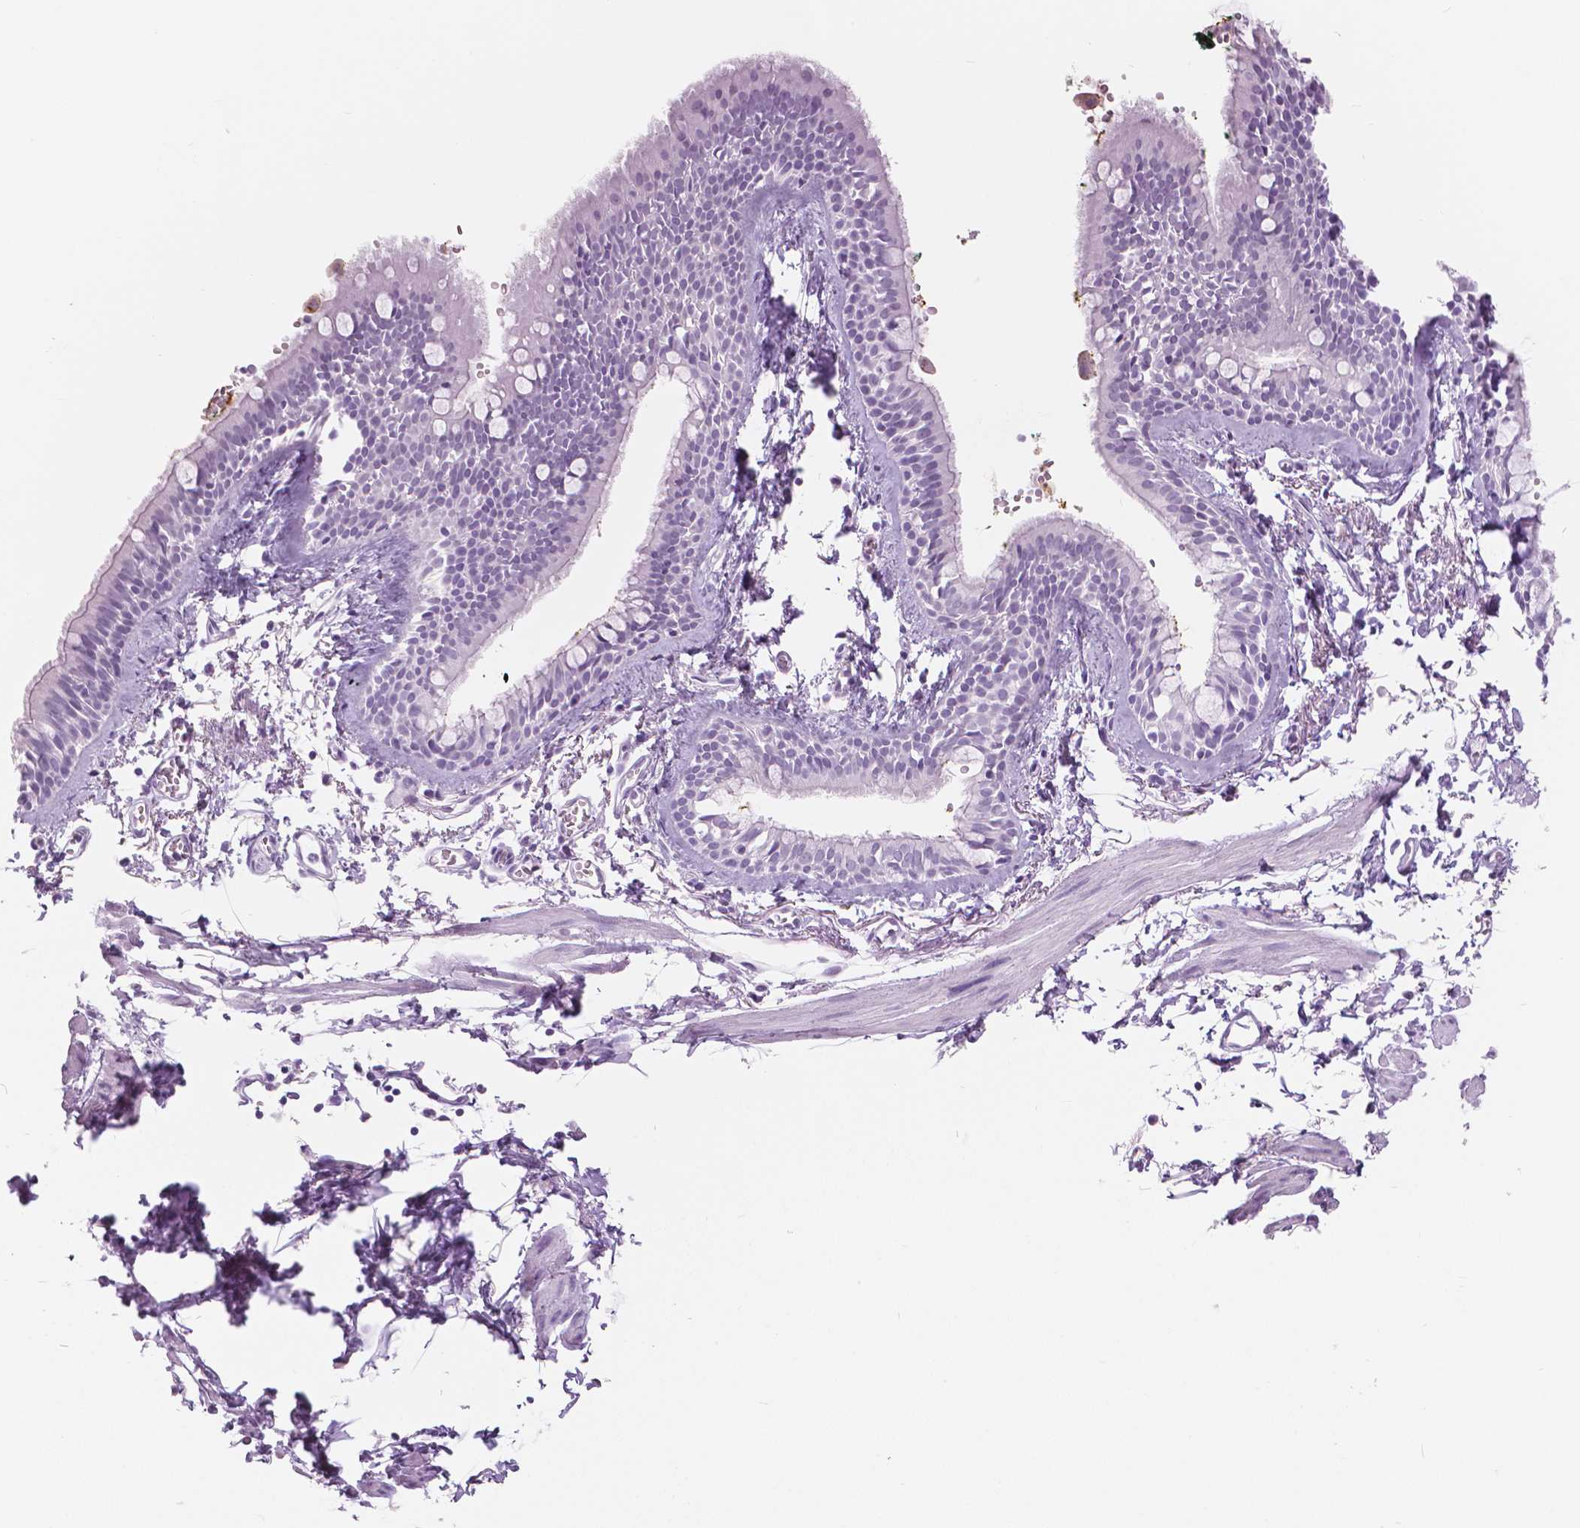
{"staining": {"intensity": "negative", "quantity": "none", "location": "none"}, "tissue": "bronchus", "cell_type": "Respiratory epithelial cells", "image_type": "normal", "snomed": [{"axis": "morphology", "description": "Normal tissue, NOS"}, {"axis": "topography", "description": "Cartilage tissue"}, {"axis": "topography", "description": "Bronchus"}], "caption": "DAB (3,3'-diaminobenzidine) immunohistochemical staining of unremarkable bronchus exhibits no significant staining in respiratory epithelial cells.", "gene": "SFTPD", "patient": {"sex": "female", "age": 59}}